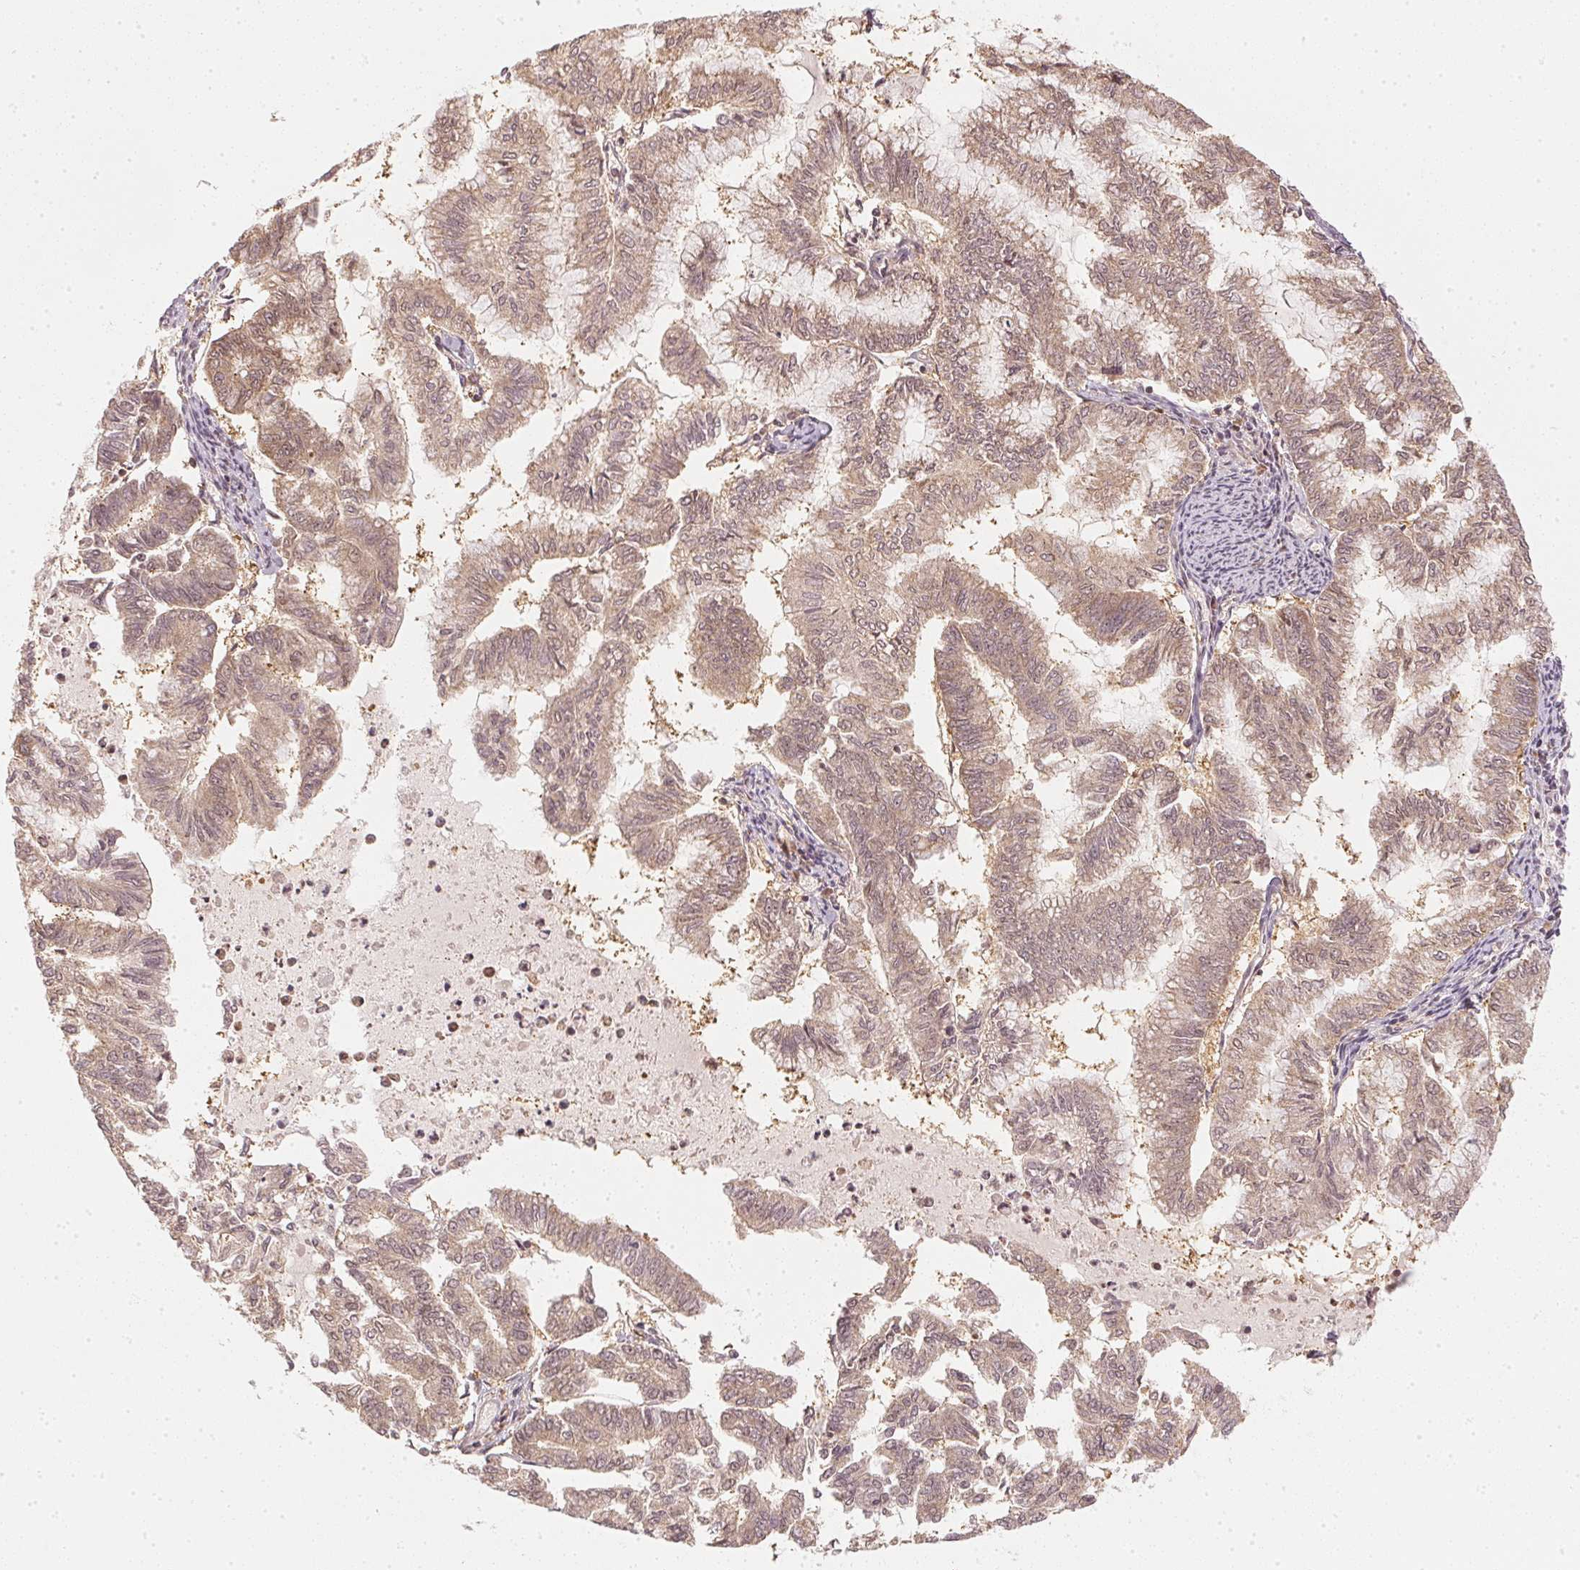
{"staining": {"intensity": "weak", "quantity": ">75%", "location": "cytoplasmic/membranous,nuclear"}, "tissue": "endometrial cancer", "cell_type": "Tumor cells", "image_type": "cancer", "snomed": [{"axis": "morphology", "description": "Adenocarcinoma, NOS"}, {"axis": "topography", "description": "Endometrium"}], "caption": "Adenocarcinoma (endometrial) stained with immunohistochemistry (IHC) demonstrates weak cytoplasmic/membranous and nuclear expression in approximately >75% of tumor cells. Nuclei are stained in blue.", "gene": "UBE2L3", "patient": {"sex": "female", "age": 79}}